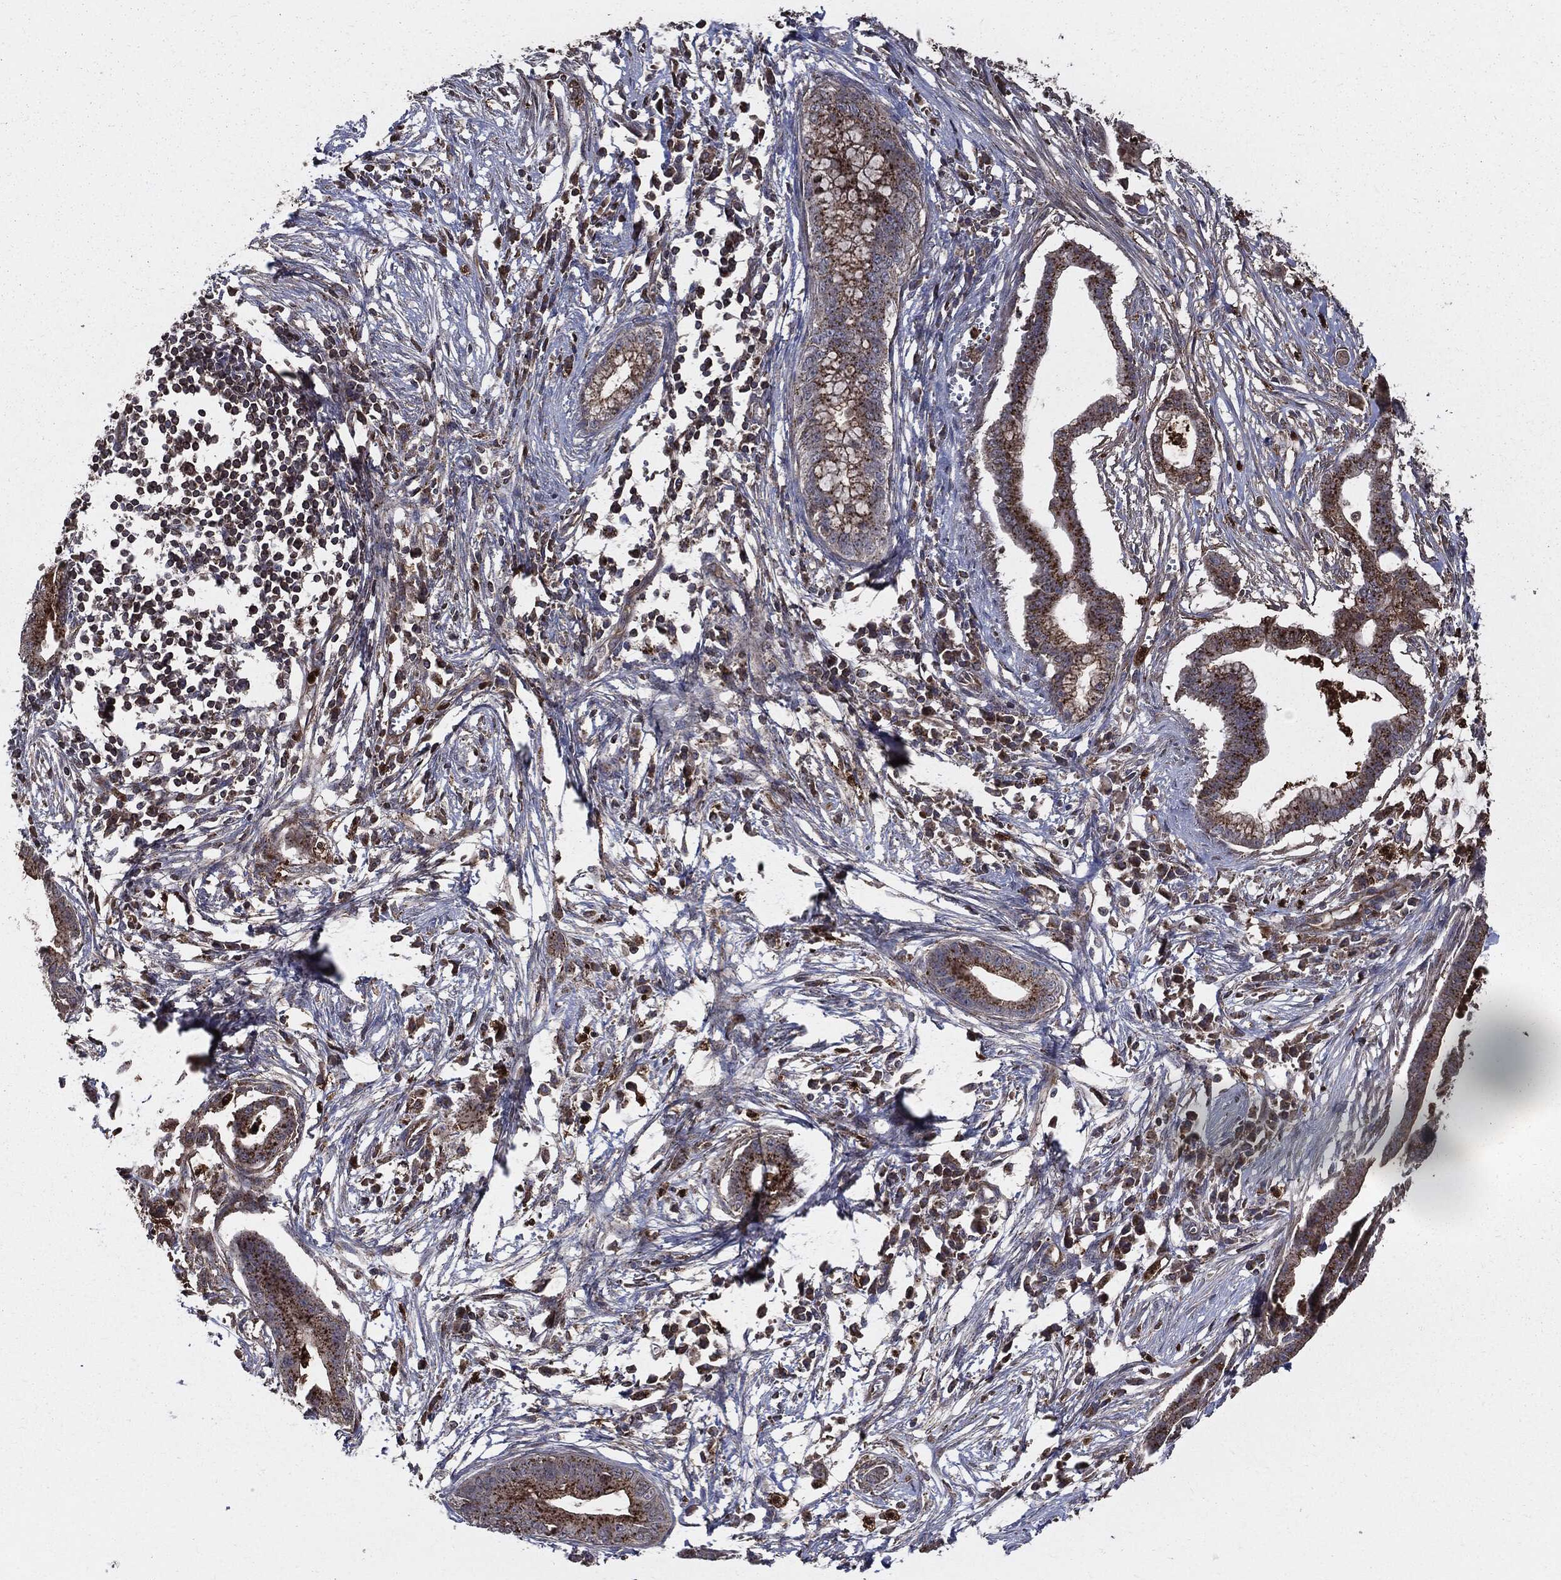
{"staining": {"intensity": "strong", "quantity": ">75%", "location": "cytoplasmic/membranous"}, "tissue": "pancreatic cancer", "cell_type": "Tumor cells", "image_type": "cancer", "snomed": [{"axis": "morphology", "description": "Normal tissue, NOS"}, {"axis": "morphology", "description": "Adenocarcinoma, NOS"}, {"axis": "topography", "description": "Pancreas"}], "caption": "The photomicrograph exhibits a brown stain indicating the presence of a protein in the cytoplasmic/membranous of tumor cells in adenocarcinoma (pancreatic). (brown staining indicates protein expression, while blue staining denotes nuclei).", "gene": "PDCD6IP", "patient": {"sex": "female", "age": 58}}